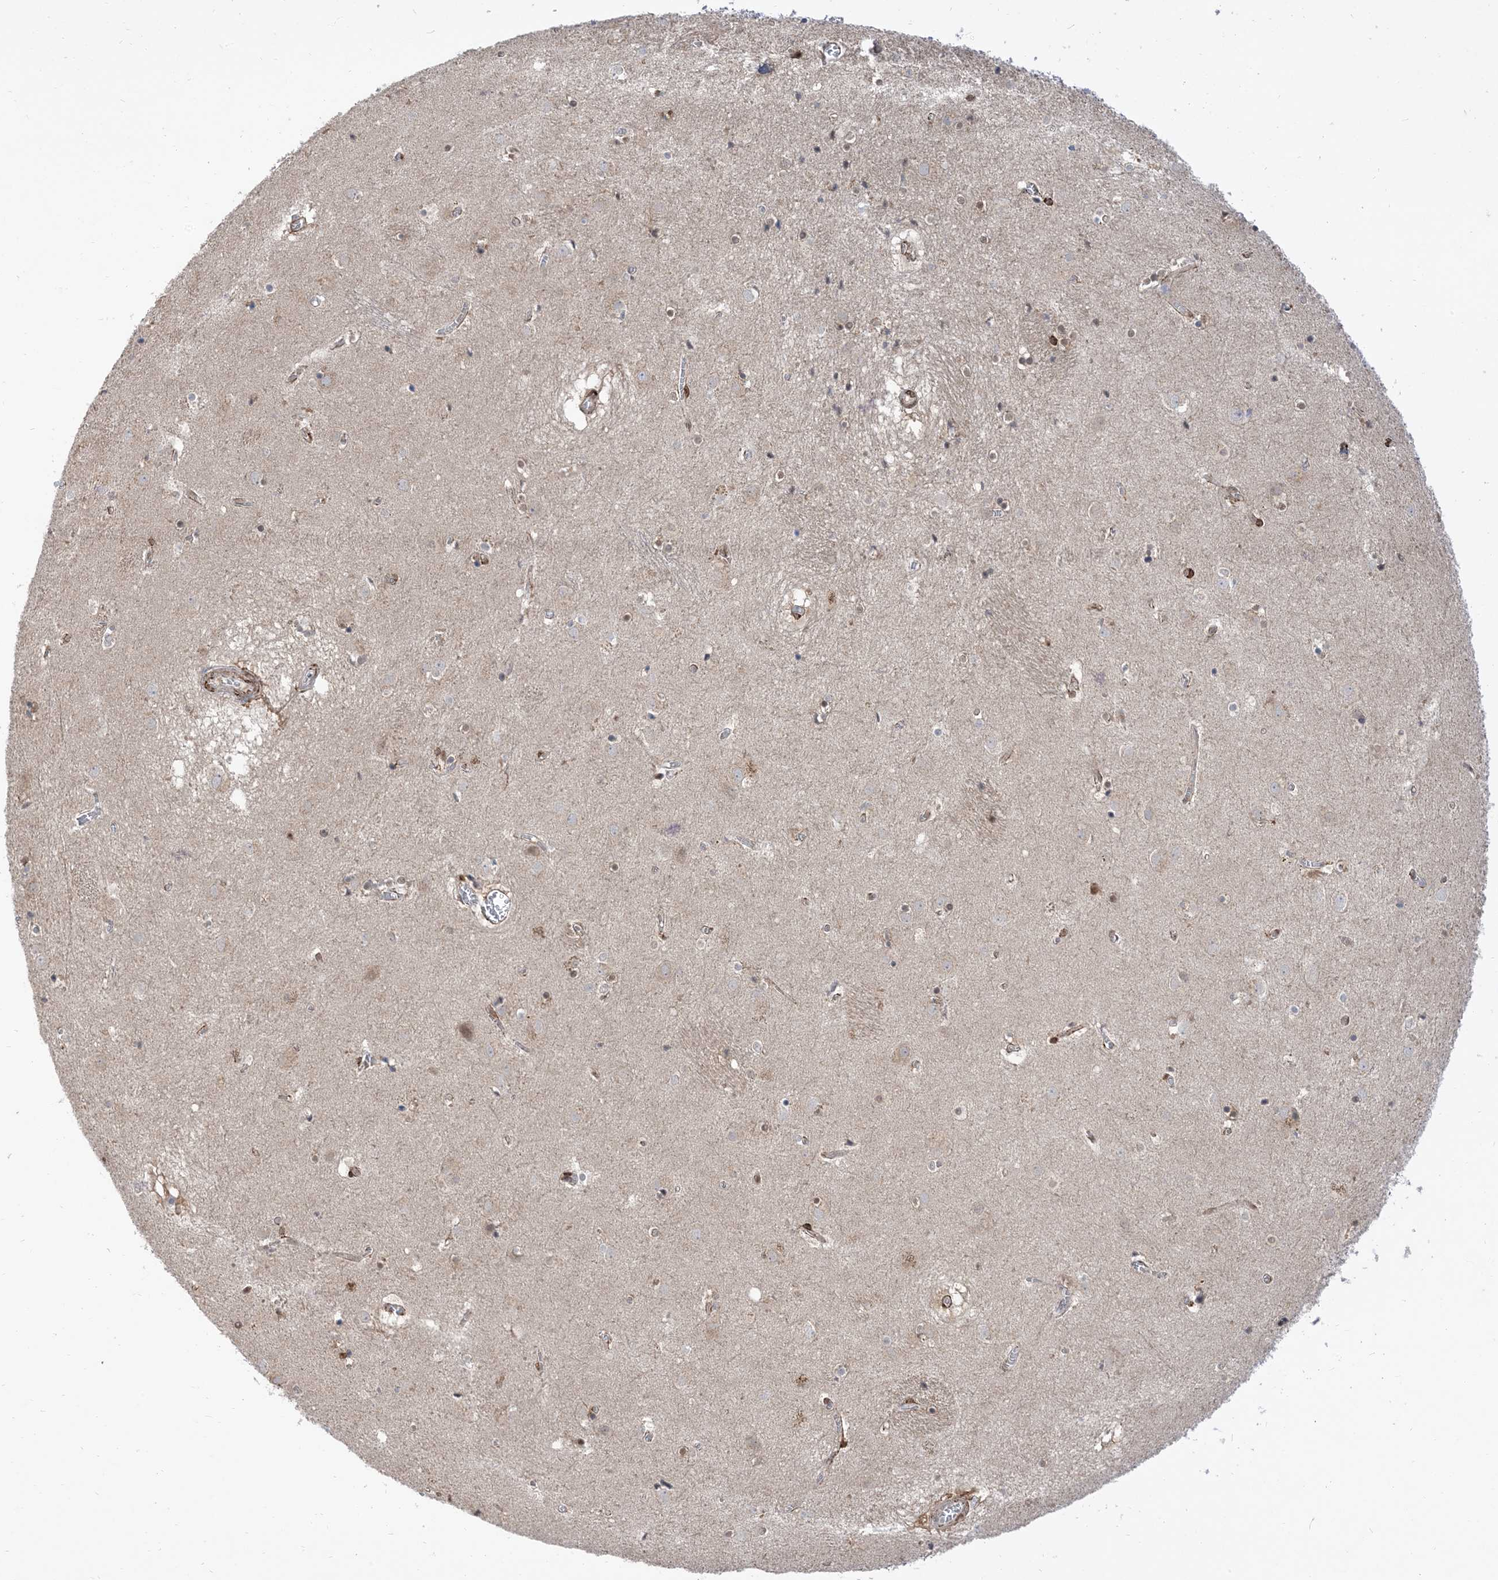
{"staining": {"intensity": "negative", "quantity": "none", "location": "none"}, "tissue": "caudate", "cell_type": "Glial cells", "image_type": "normal", "snomed": [{"axis": "morphology", "description": "Normal tissue, NOS"}, {"axis": "topography", "description": "Lateral ventricle wall"}], "caption": "DAB (3,3'-diaminobenzidine) immunohistochemical staining of normal caudate reveals no significant expression in glial cells. (DAB IHC with hematoxylin counter stain).", "gene": "RIN1", "patient": {"sex": "male", "age": 70}}